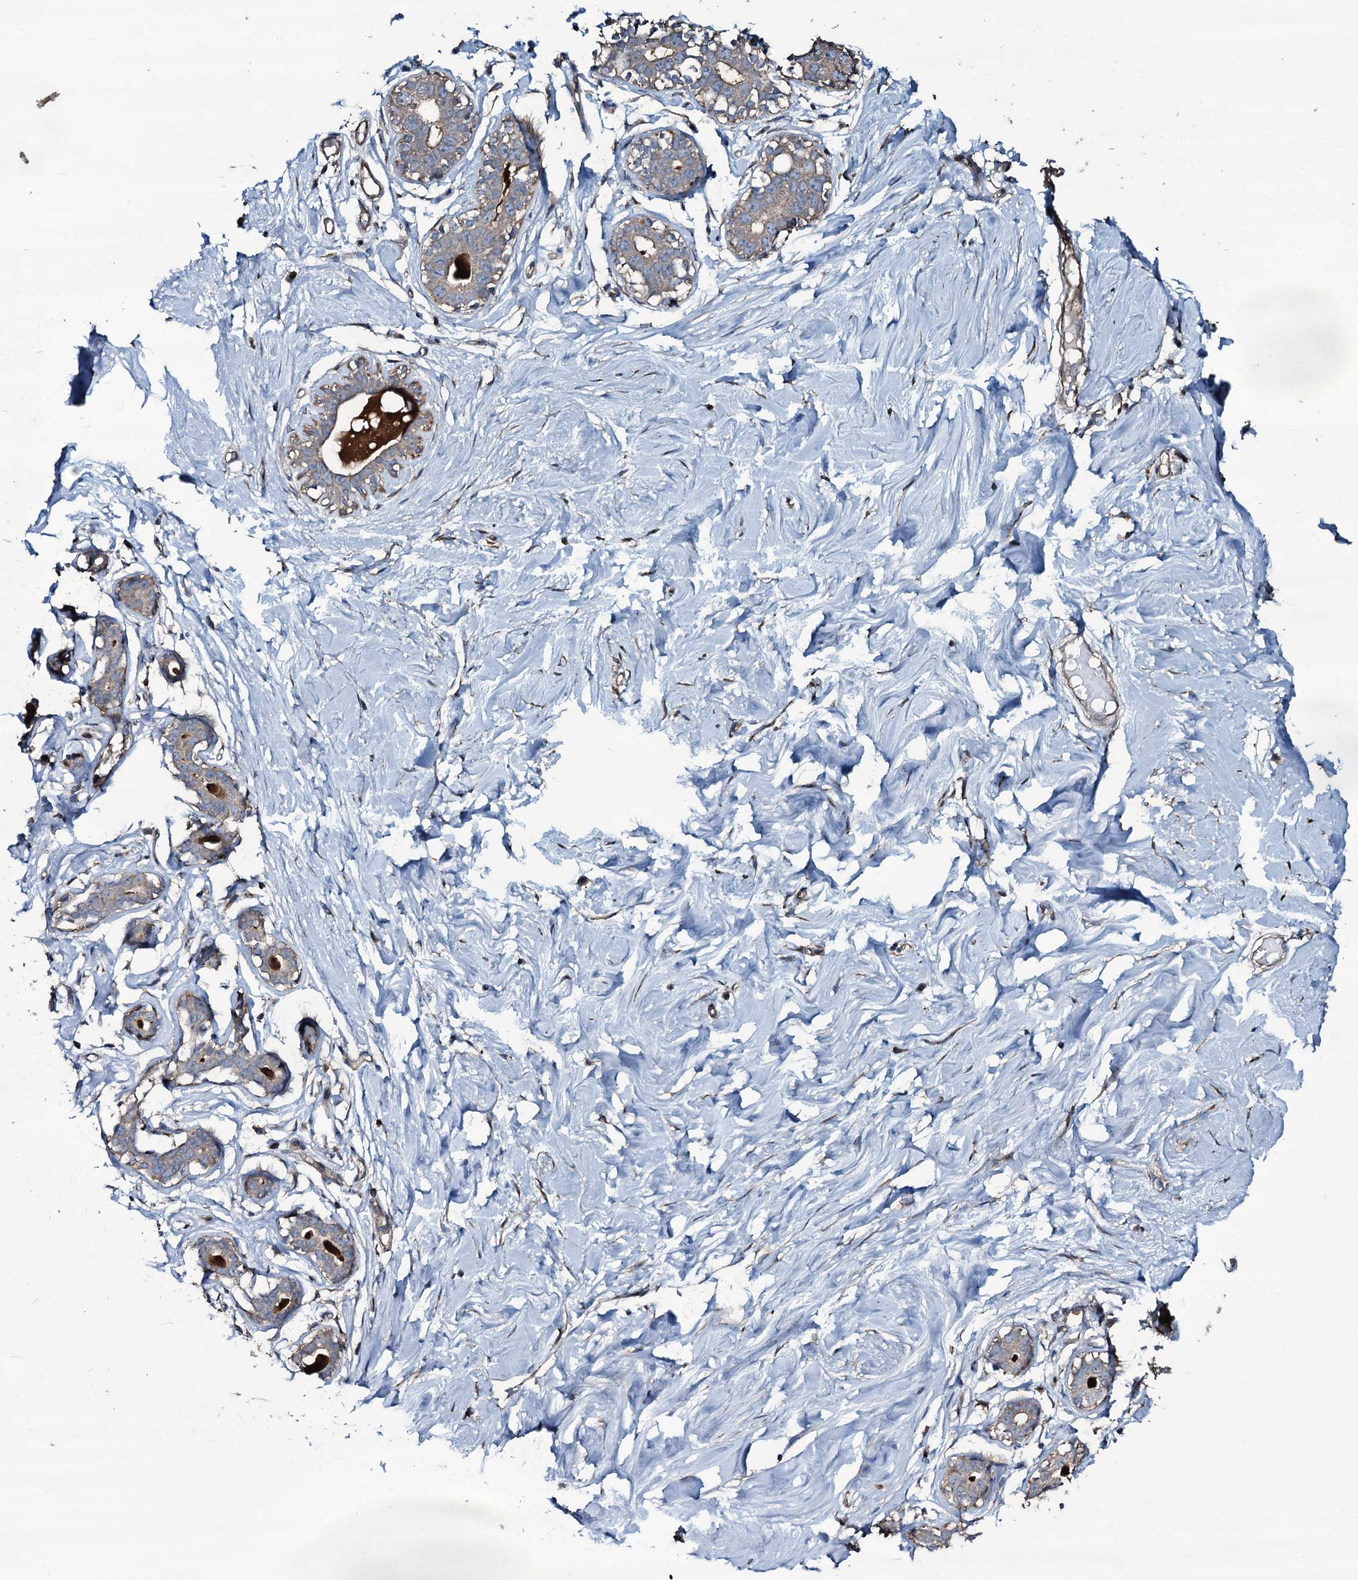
{"staining": {"intensity": "moderate", "quantity": "<25%", "location": "cytoplasmic/membranous"}, "tissue": "breast", "cell_type": "Adipocytes", "image_type": "normal", "snomed": [{"axis": "morphology", "description": "Normal tissue, NOS"}, {"axis": "morphology", "description": "Adenoma, NOS"}, {"axis": "topography", "description": "Breast"}], "caption": "Immunohistochemical staining of normal breast exhibits low levels of moderate cytoplasmic/membranous positivity in approximately <25% of adipocytes.", "gene": "WIPF3", "patient": {"sex": "female", "age": 23}}